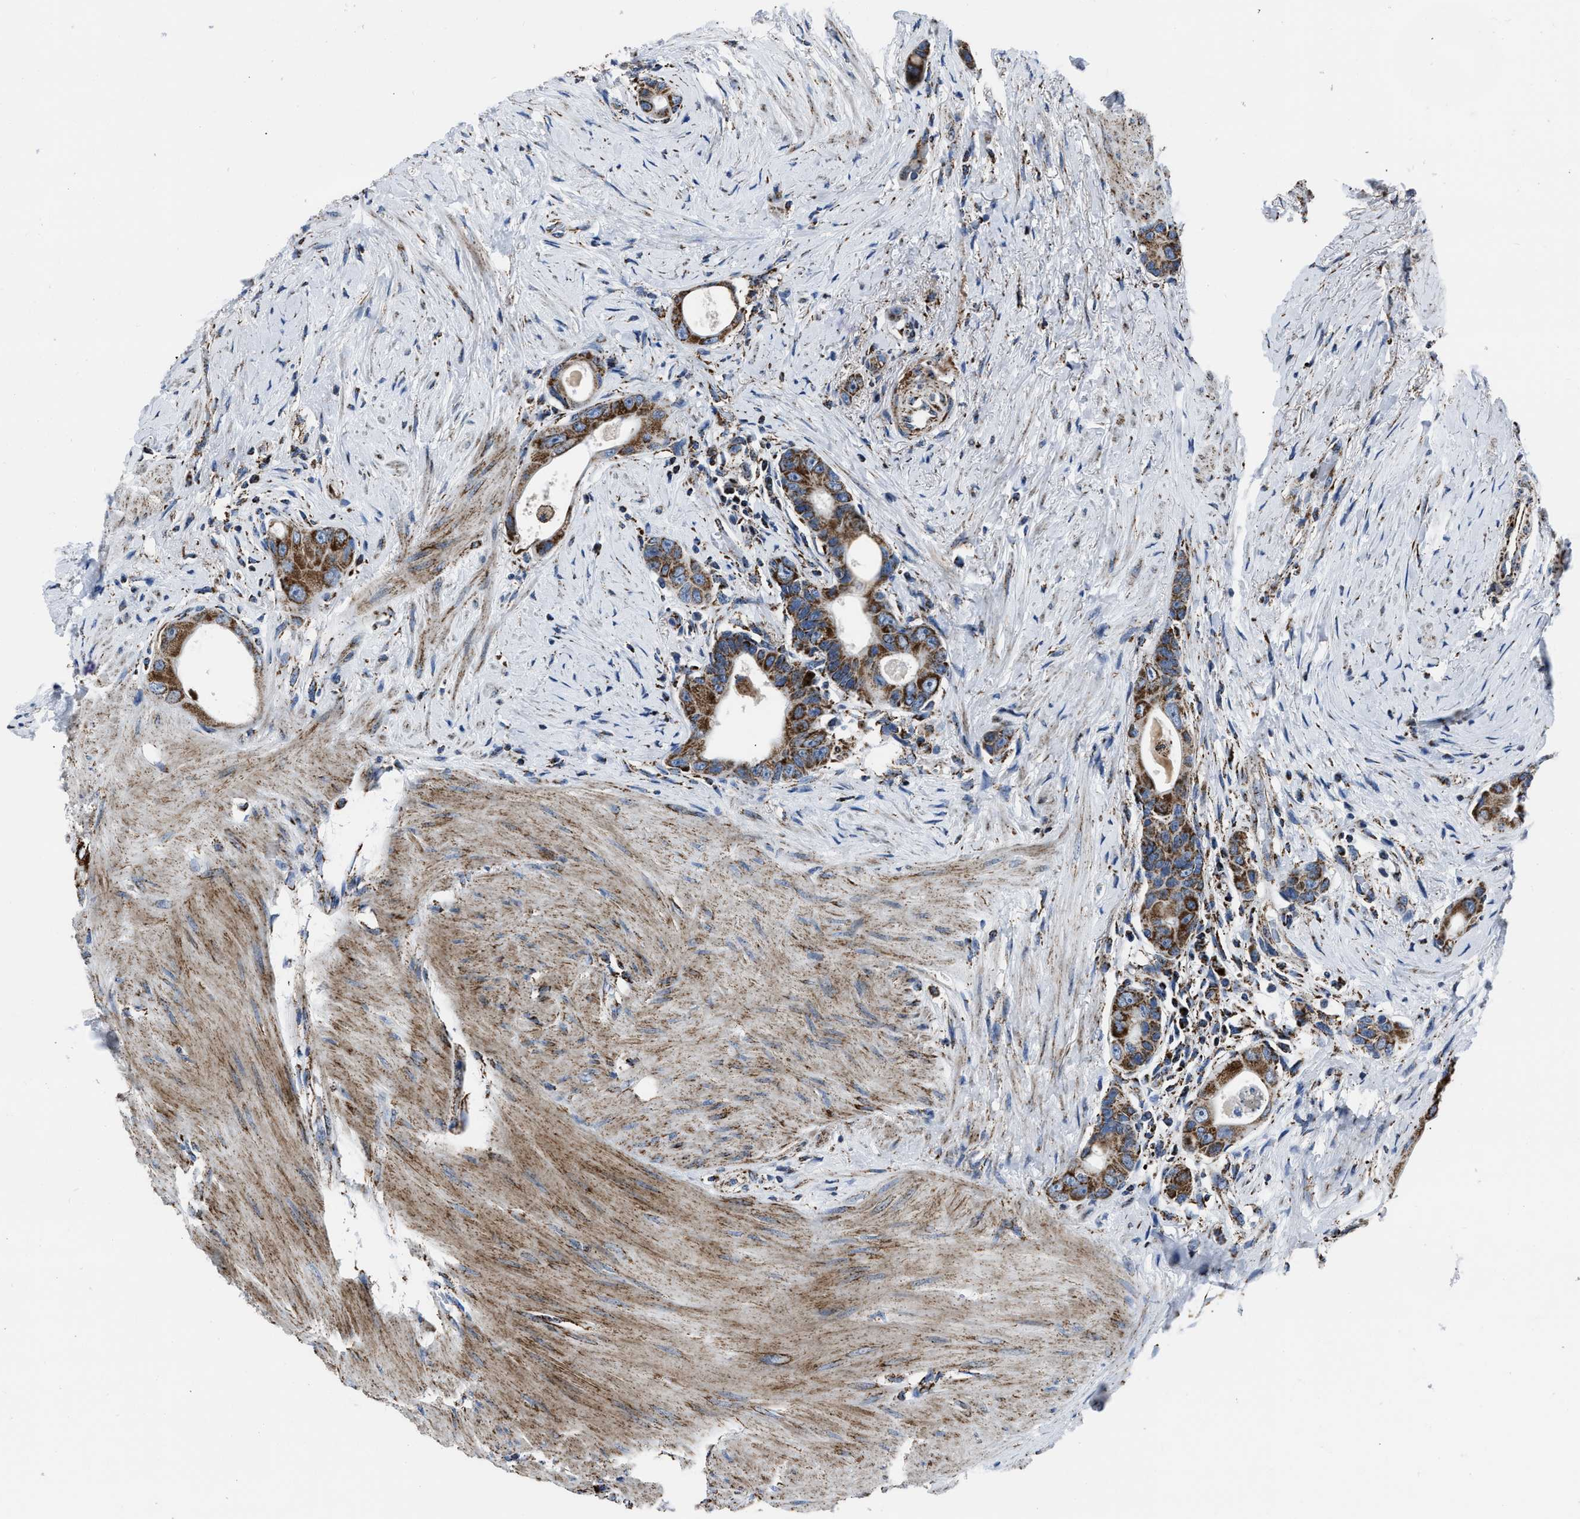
{"staining": {"intensity": "moderate", "quantity": ">75%", "location": "cytoplasmic/membranous"}, "tissue": "colorectal cancer", "cell_type": "Tumor cells", "image_type": "cancer", "snomed": [{"axis": "morphology", "description": "Adenocarcinoma, NOS"}, {"axis": "topography", "description": "Rectum"}], "caption": "This is a micrograph of immunohistochemistry (IHC) staining of colorectal cancer (adenocarcinoma), which shows moderate positivity in the cytoplasmic/membranous of tumor cells.", "gene": "NSD3", "patient": {"sex": "male", "age": 51}}